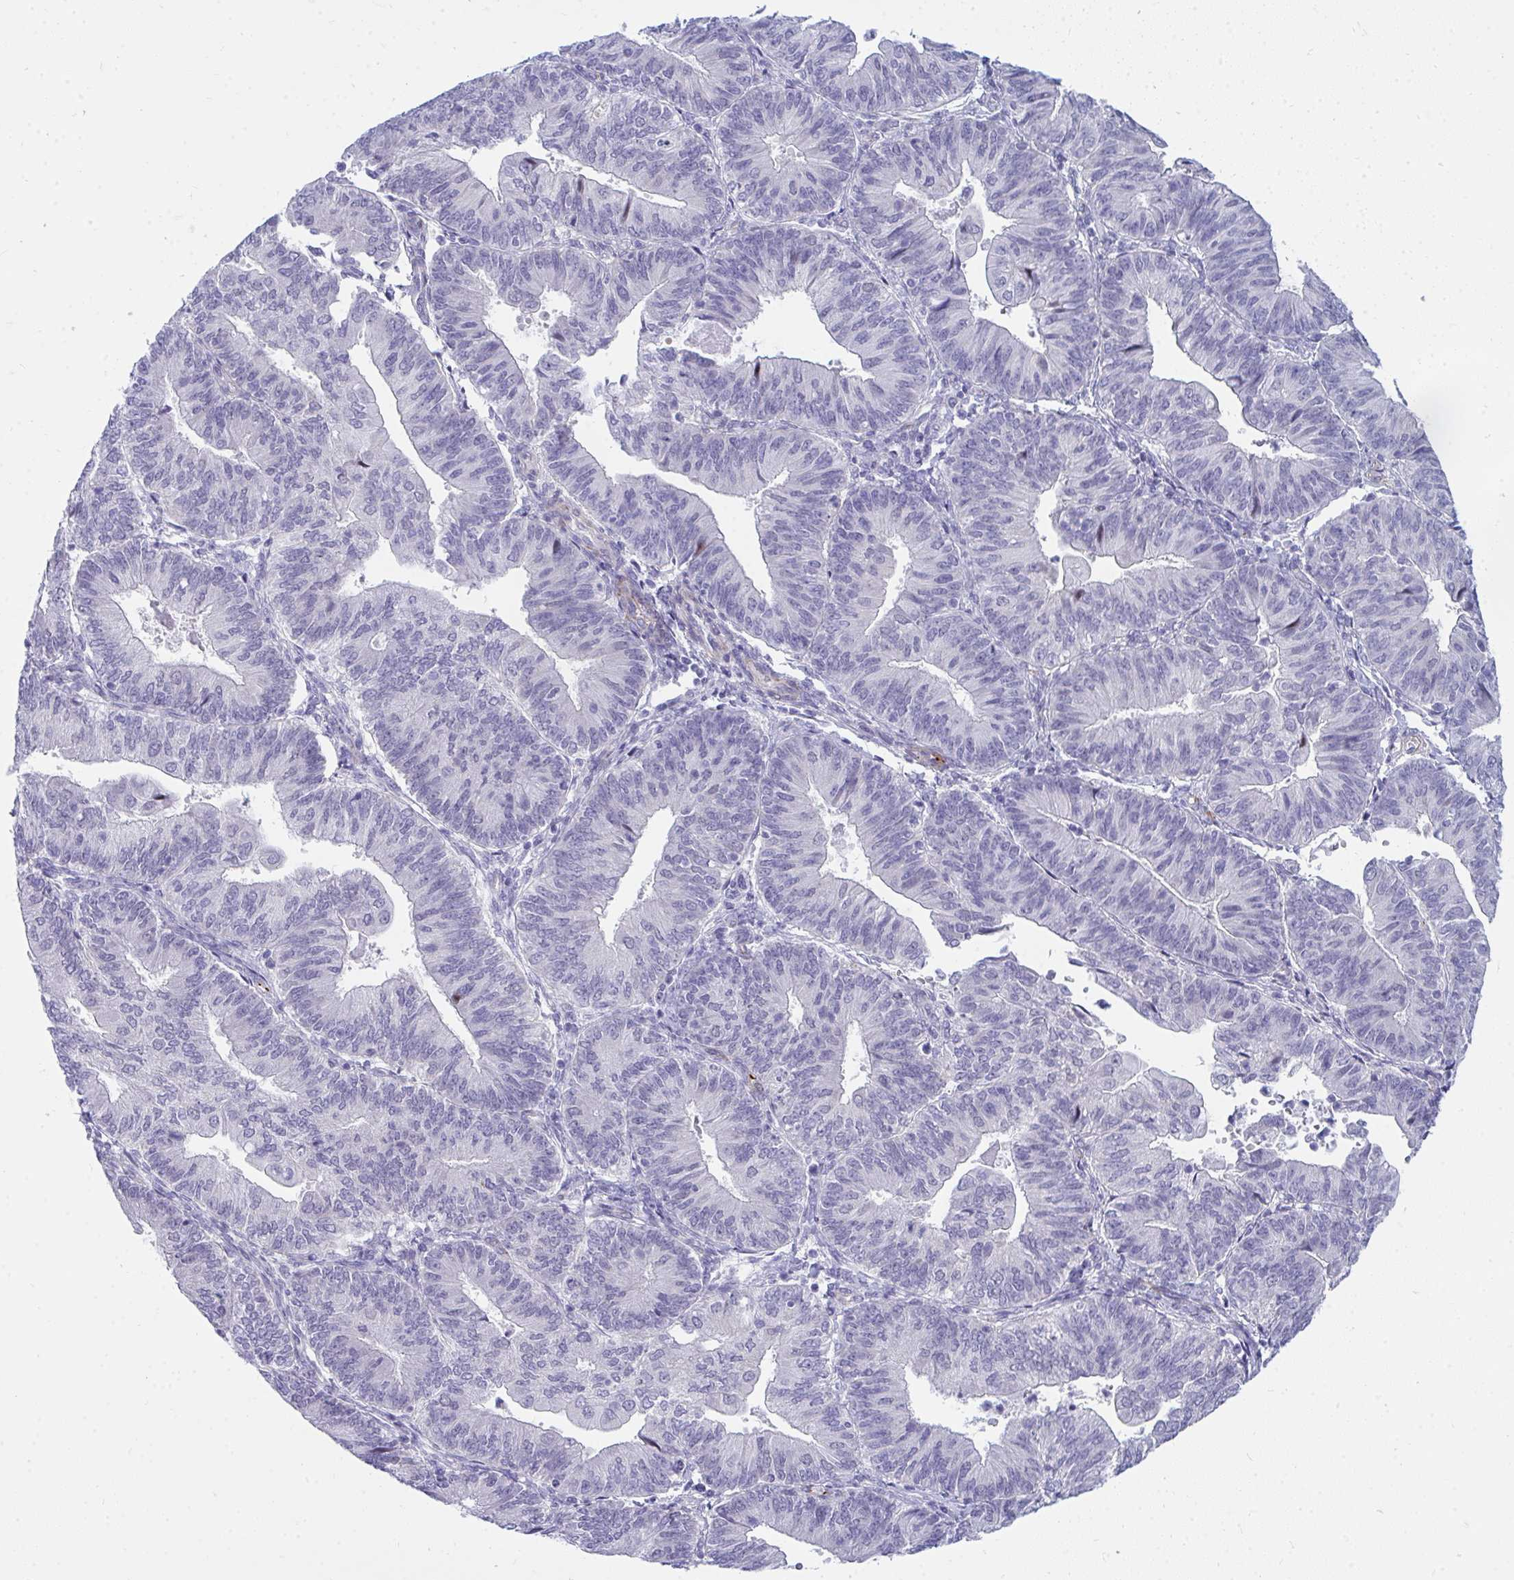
{"staining": {"intensity": "negative", "quantity": "none", "location": "none"}, "tissue": "endometrial cancer", "cell_type": "Tumor cells", "image_type": "cancer", "snomed": [{"axis": "morphology", "description": "Adenocarcinoma, NOS"}, {"axis": "topography", "description": "Endometrium"}], "caption": "This is an immunohistochemistry histopathology image of endometrial cancer. There is no expression in tumor cells.", "gene": "TSBP1", "patient": {"sex": "female", "age": 65}}